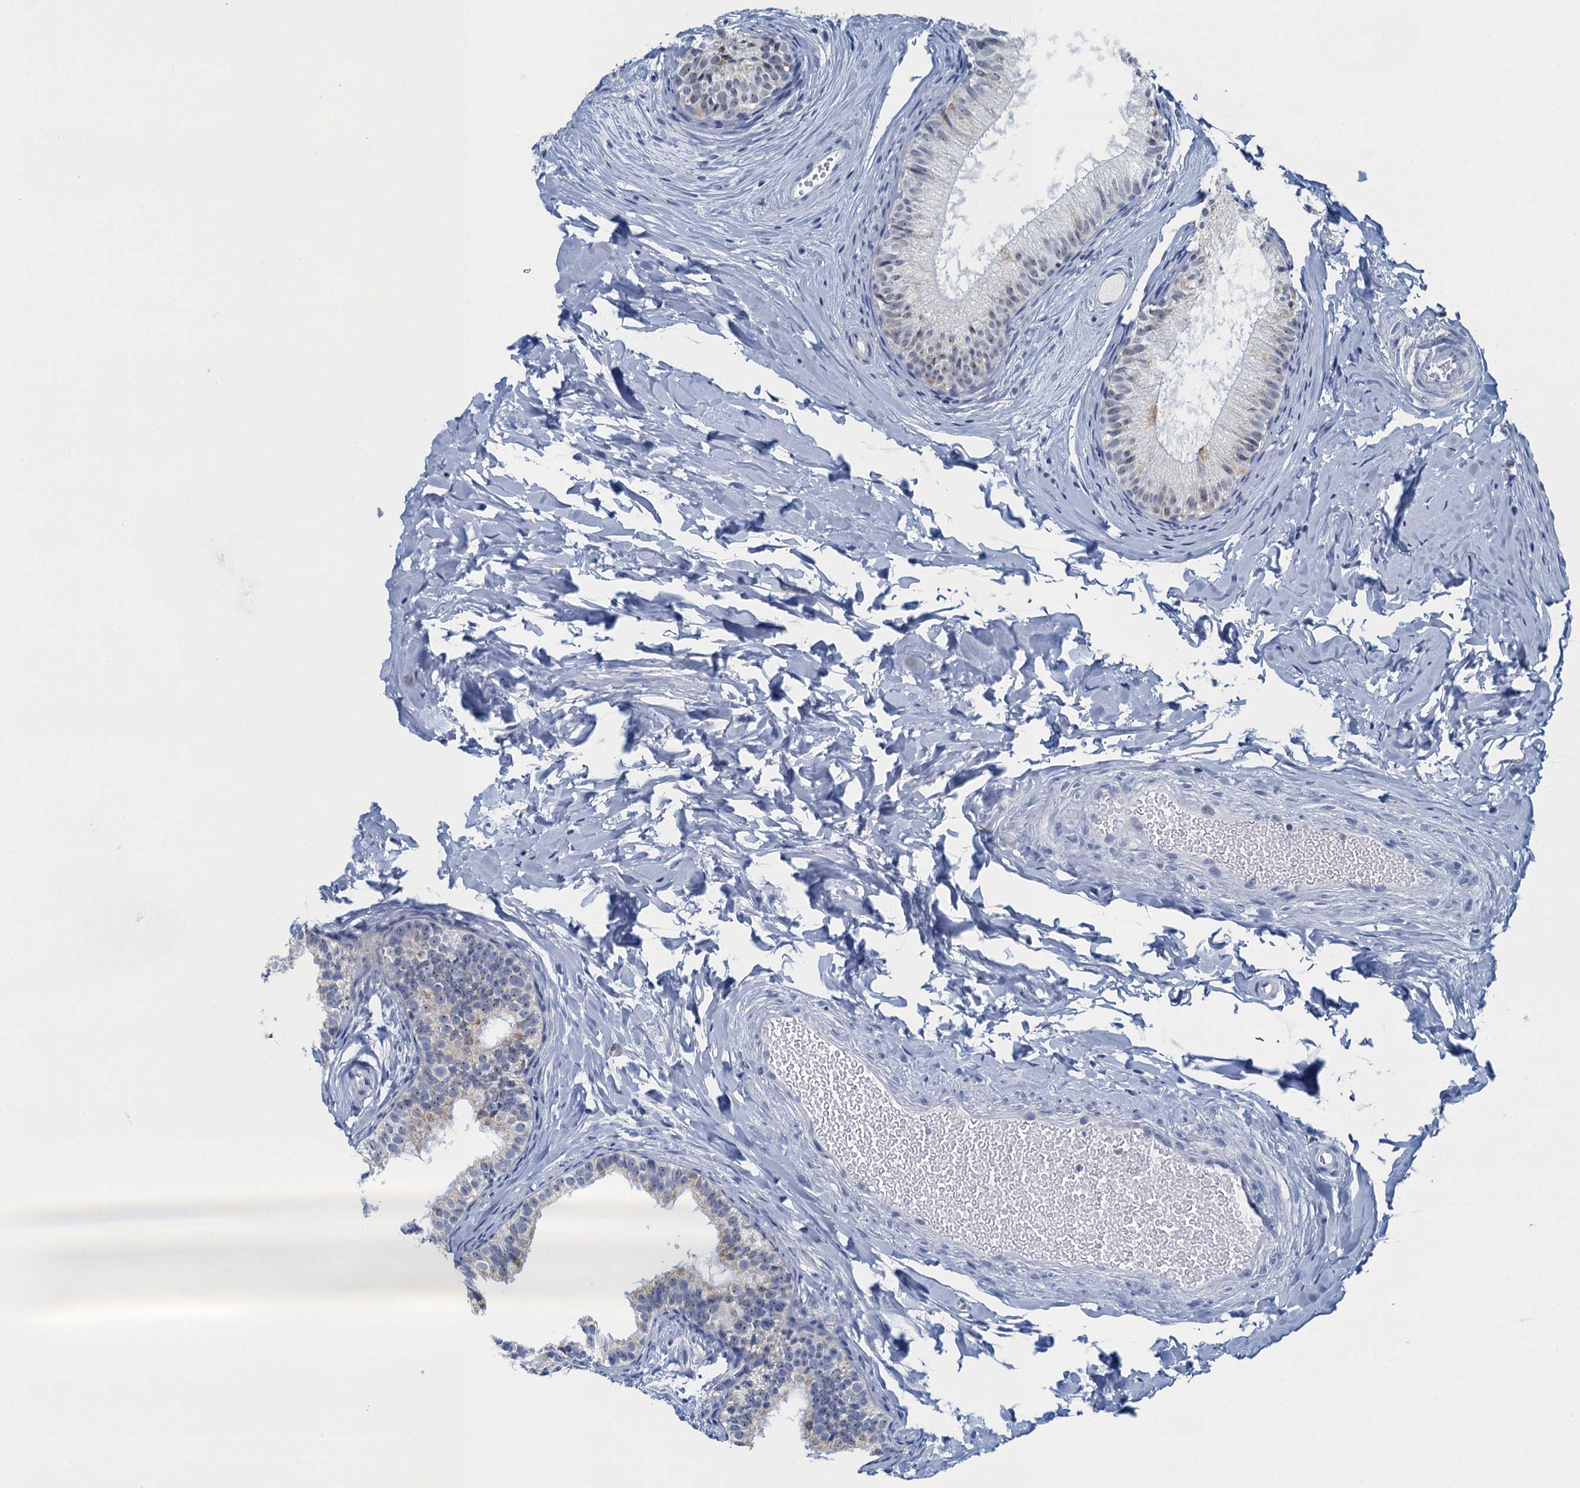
{"staining": {"intensity": "weak", "quantity": "<25%", "location": "cytoplasmic/membranous,nuclear"}, "tissue": "epididymis", "cell_type": "Glandular cells", "image_type": "normal", "snomed": [{"axis": "morphology", "description": "Normal tissue, NOS"}, {"axis": "topography", "description": "Epididymis"}], "caption": "This photomicrograph is of unremarkable epididymis stained with immunohistochemistry (IHC) to label a protein in brown with the nuclei are counter-stained blue. There is no positivity in glandular cells.", "gene": "RAD9B", "patient": {"sex": "male", "age": 34}}